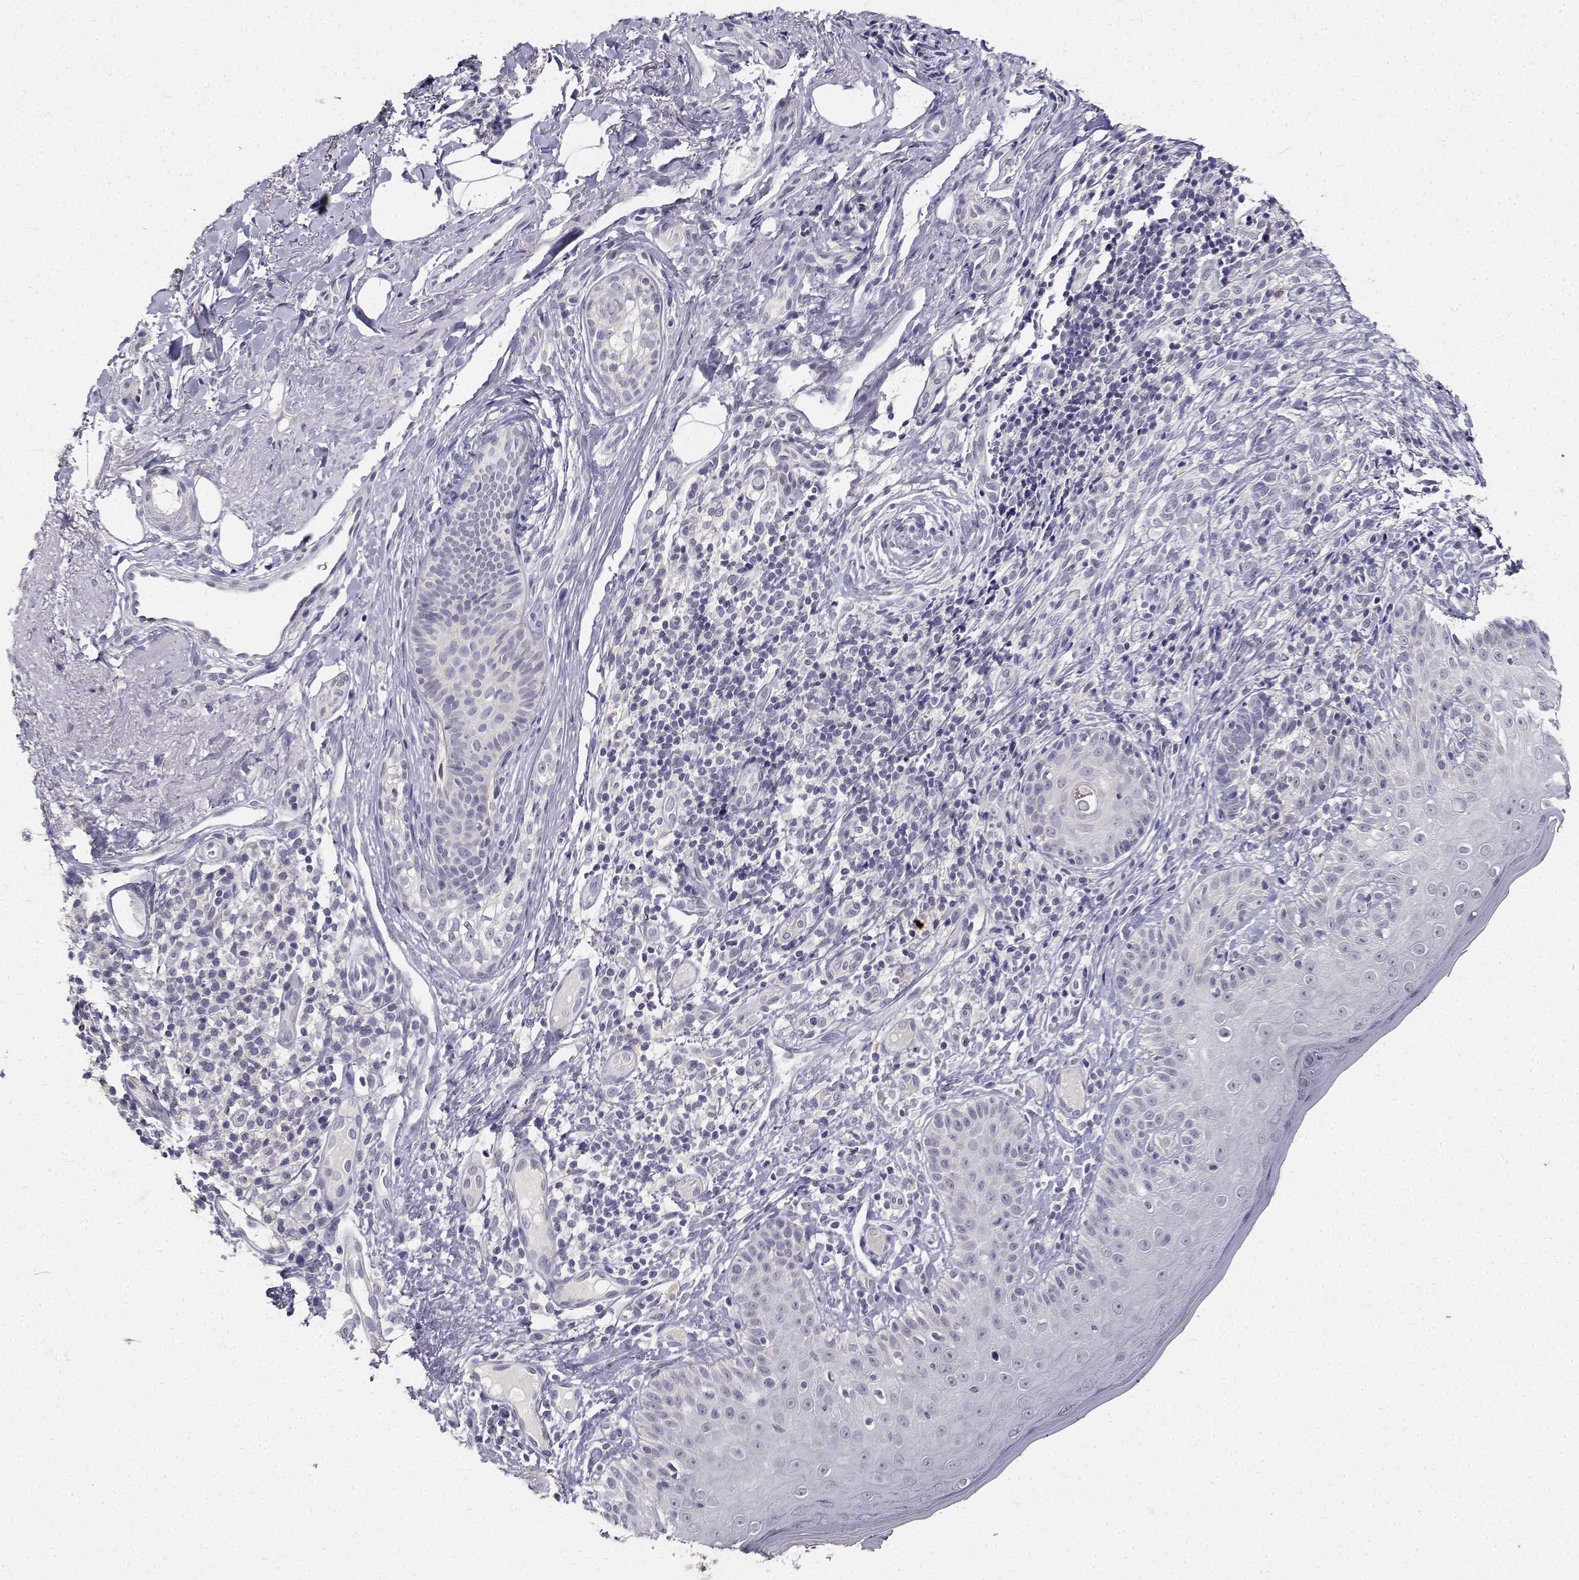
{"staining": {"intensity": "negative", "quantity": "none", "location": "none"}, "tissue": "skin cancer", "cell_type": "Tumor cells", "image_type": "cancer", "snomed": [{"axis": "morphology", "description": "Normal tissue, NOS"}, {"axis": "morphology", "description": "Basal cell carcinoma"}, {"axis": "topography", "description": "Skin"}], "caption": "This is a histopathology image of IHC staining of skin basal cell carcinoma, which shows no positivity in tumor cells. Brightfield microscopy of immunohistochemistry stained with DAB (brown) and hematoxylin (blue), captured at high magnification.", "gene": "PAEP", "patient": {"sex": "male", "age": 68}}